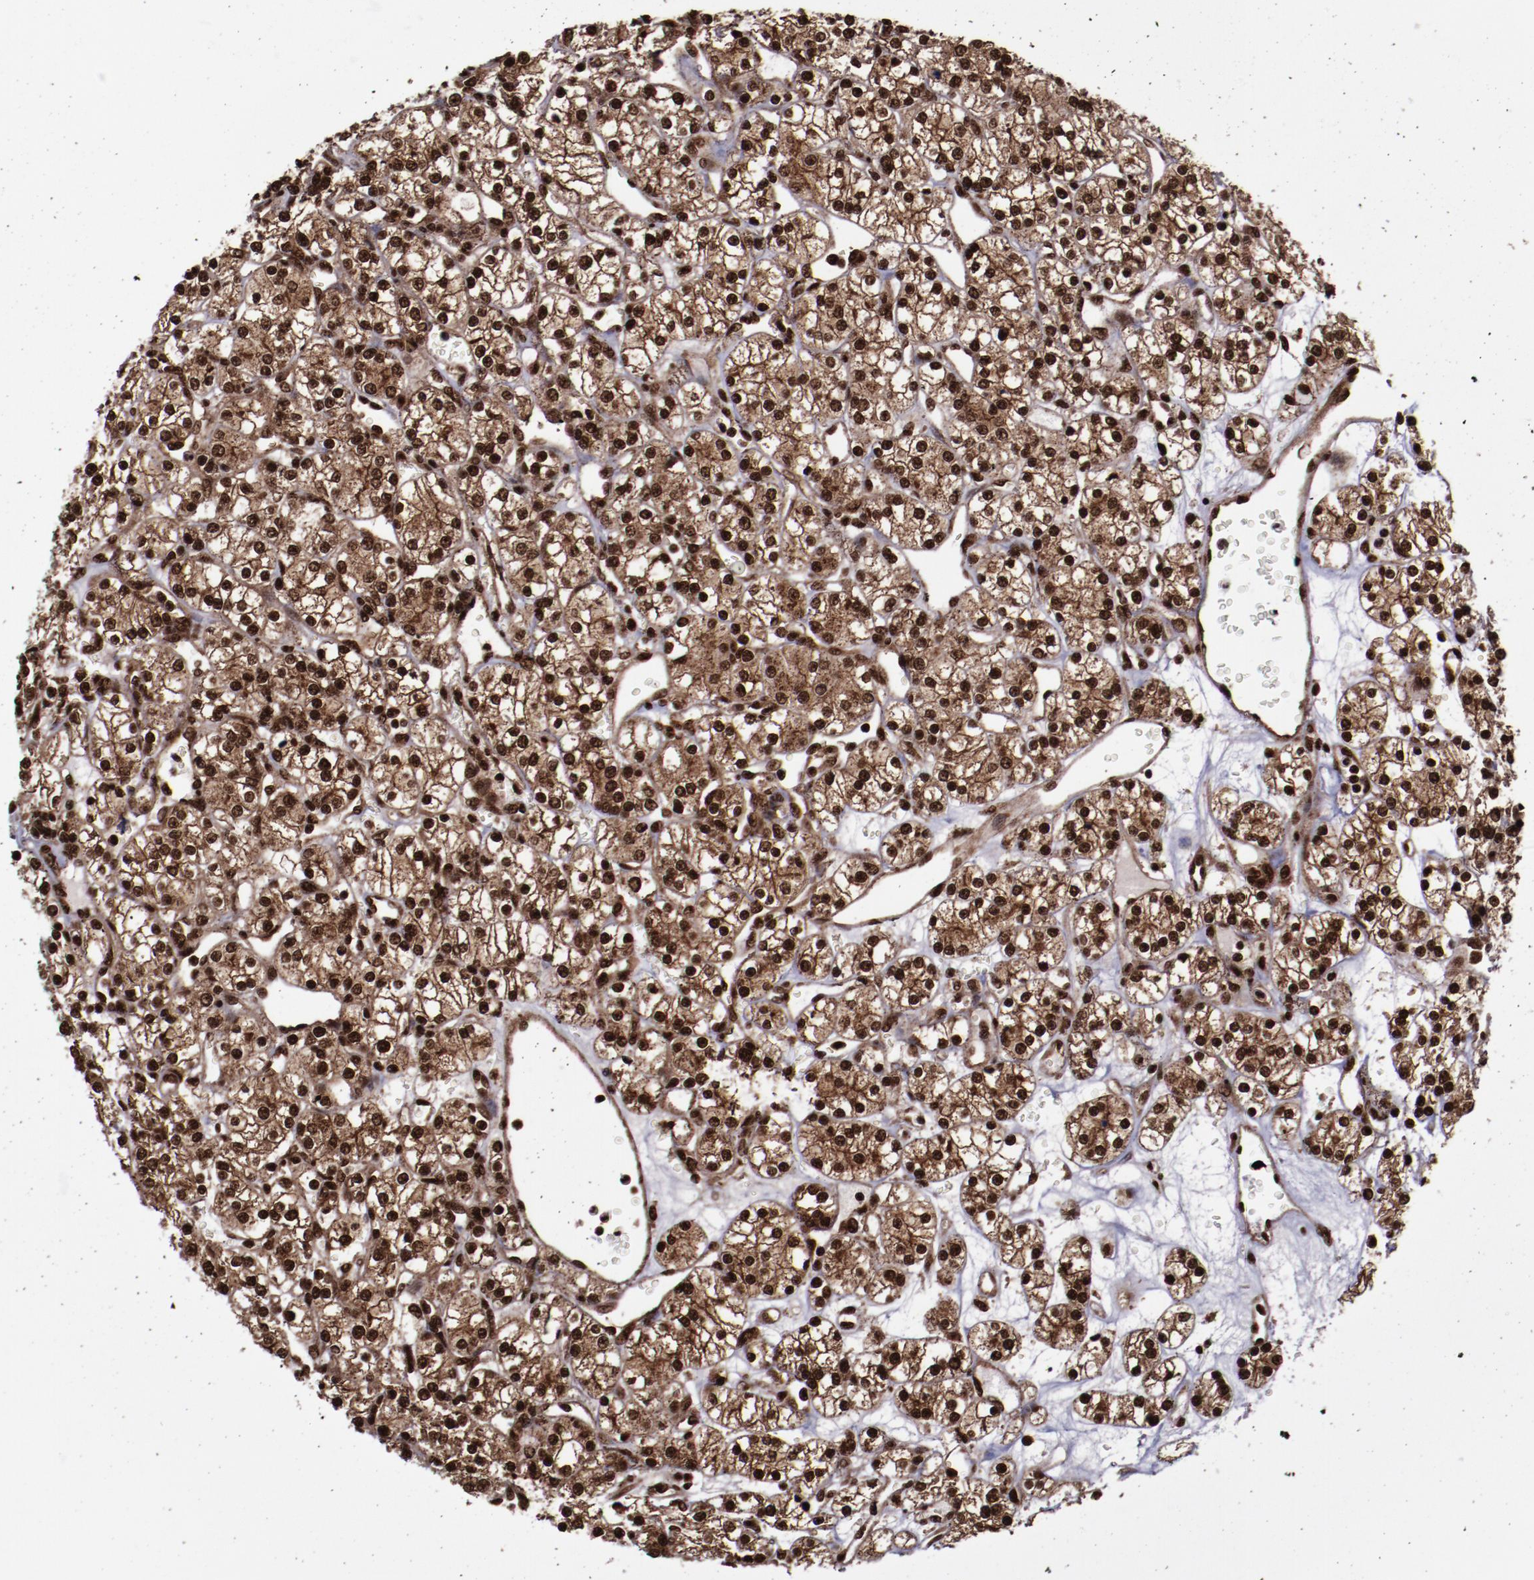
{"staining": {"intensity": "strong", "quantity": ">75%", "location": "cytoplasmic/membranous,nuclear"}, "tissue": "renal cancer", "cell_type": "Tumor cells", "image_type": "cancer", "snomed": [{"axis": "morphology", "description": "Adenocarcinoma, NOS"}, {"axis": "topography", "description": "Kidney"}], "caption": "Immunohistochemistry (IHC) staining of renal cancer, which exhibits high levels of strong cytoplasmic/membranous and nuclear staining in approximately >75% of tumor cells indicating strong cytoplasmic/membranous and nuclear protein staining. The staining was performed using DAB (brown) for protein detection and nuclei were counterstained in hematoxylin (blue).", "gene": "SNW1", "patient": {"sex": "female", "age": 62}}